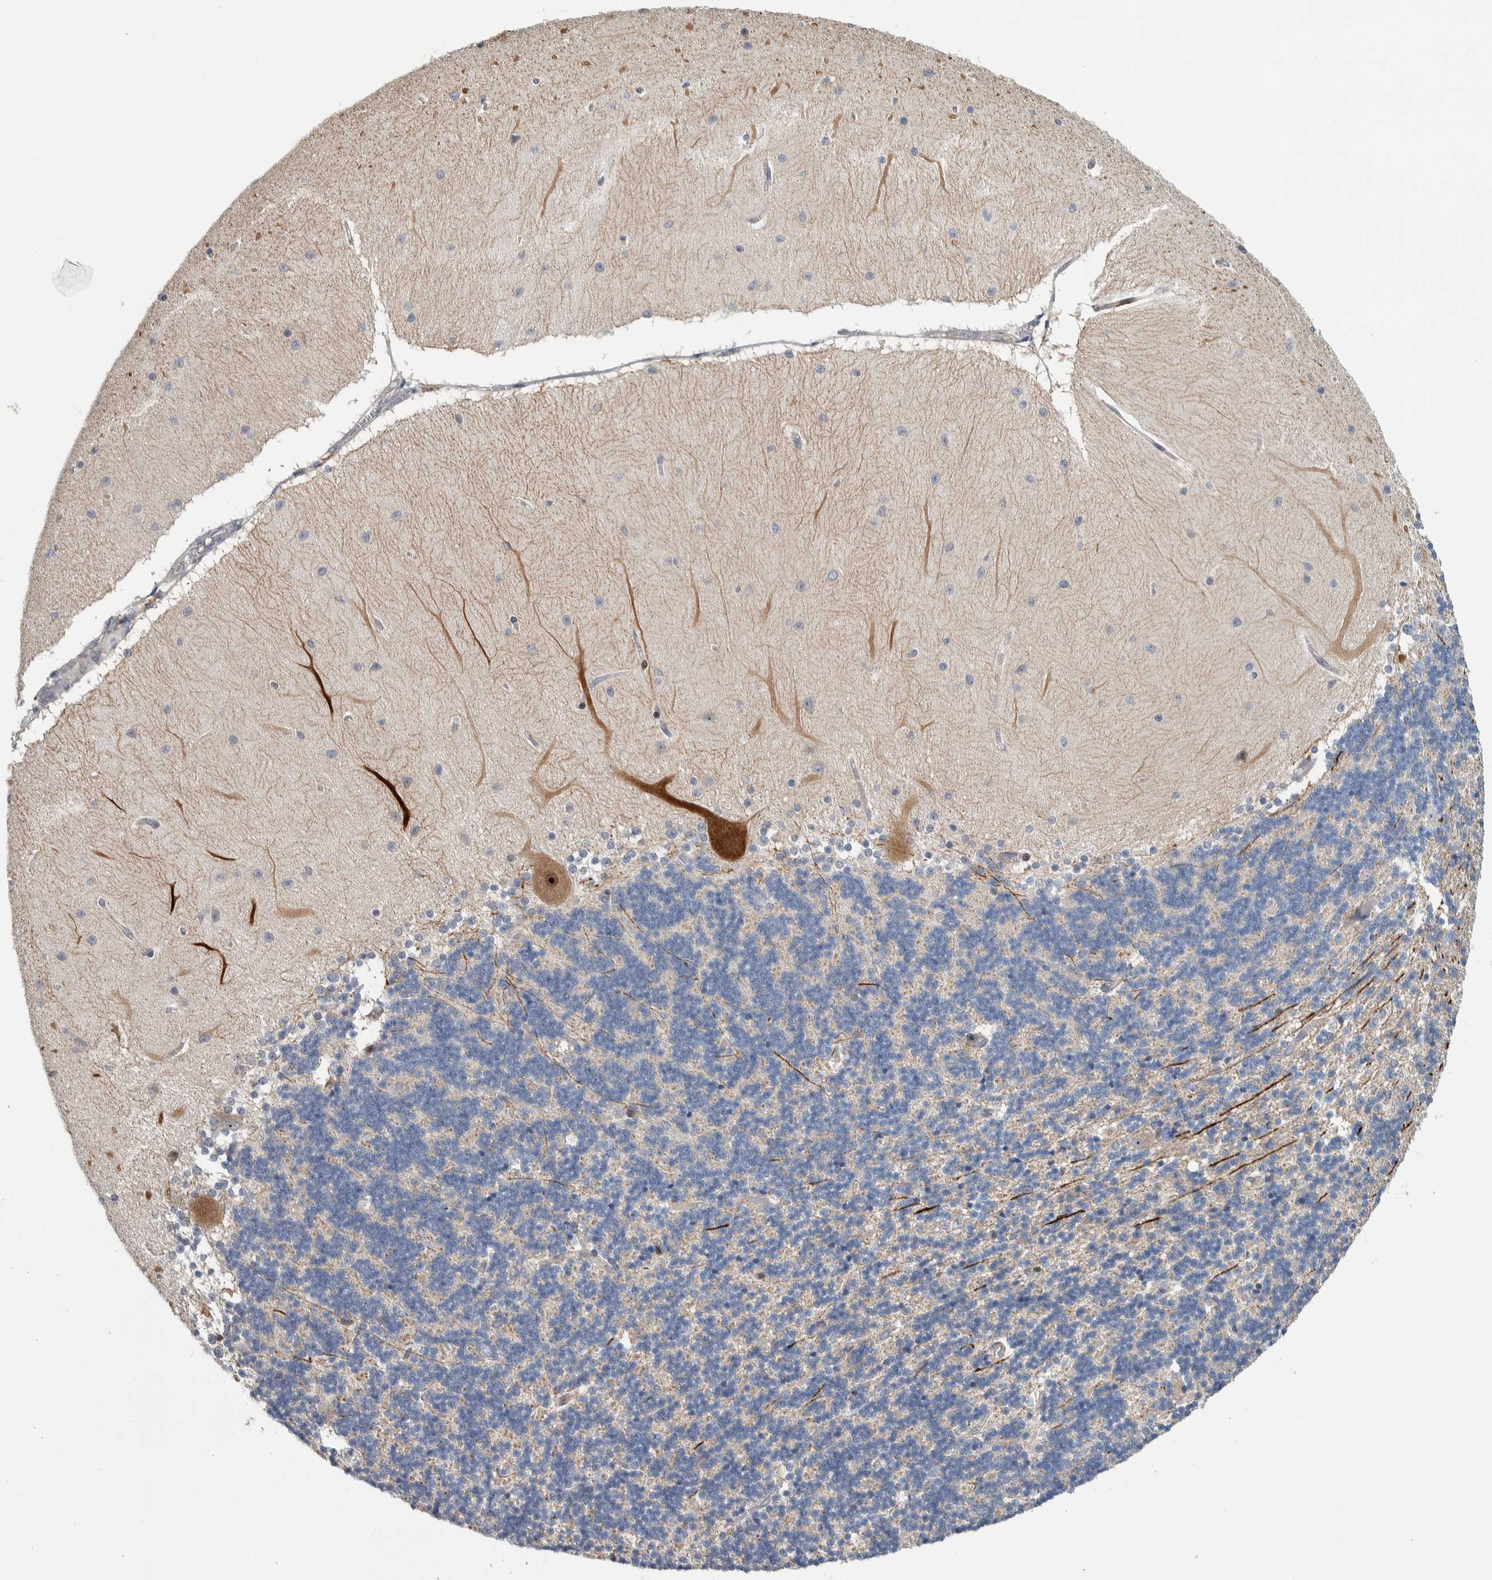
{"staining": {"intensity": "negative", "quantity": "none", "location": "none"}, "tissue": "cerebellum", "cell_type": "Cells in granular layer", "image_type": "normal", "snomed": [{"axis": "morphology", "description": "Normal tissue, NOS"}, {"axis": "topography", "description": "Cerebellum"}], "caption": "Micrograph shows no significant protein expression in cells in granular layer of normal cerebellum. (DAB (3,3'-diaminobenzidine) immunohistochemistry (IHC), high magnification).", "gene": "PRRG4", "patient": {"sex": "female", "age": 54}}